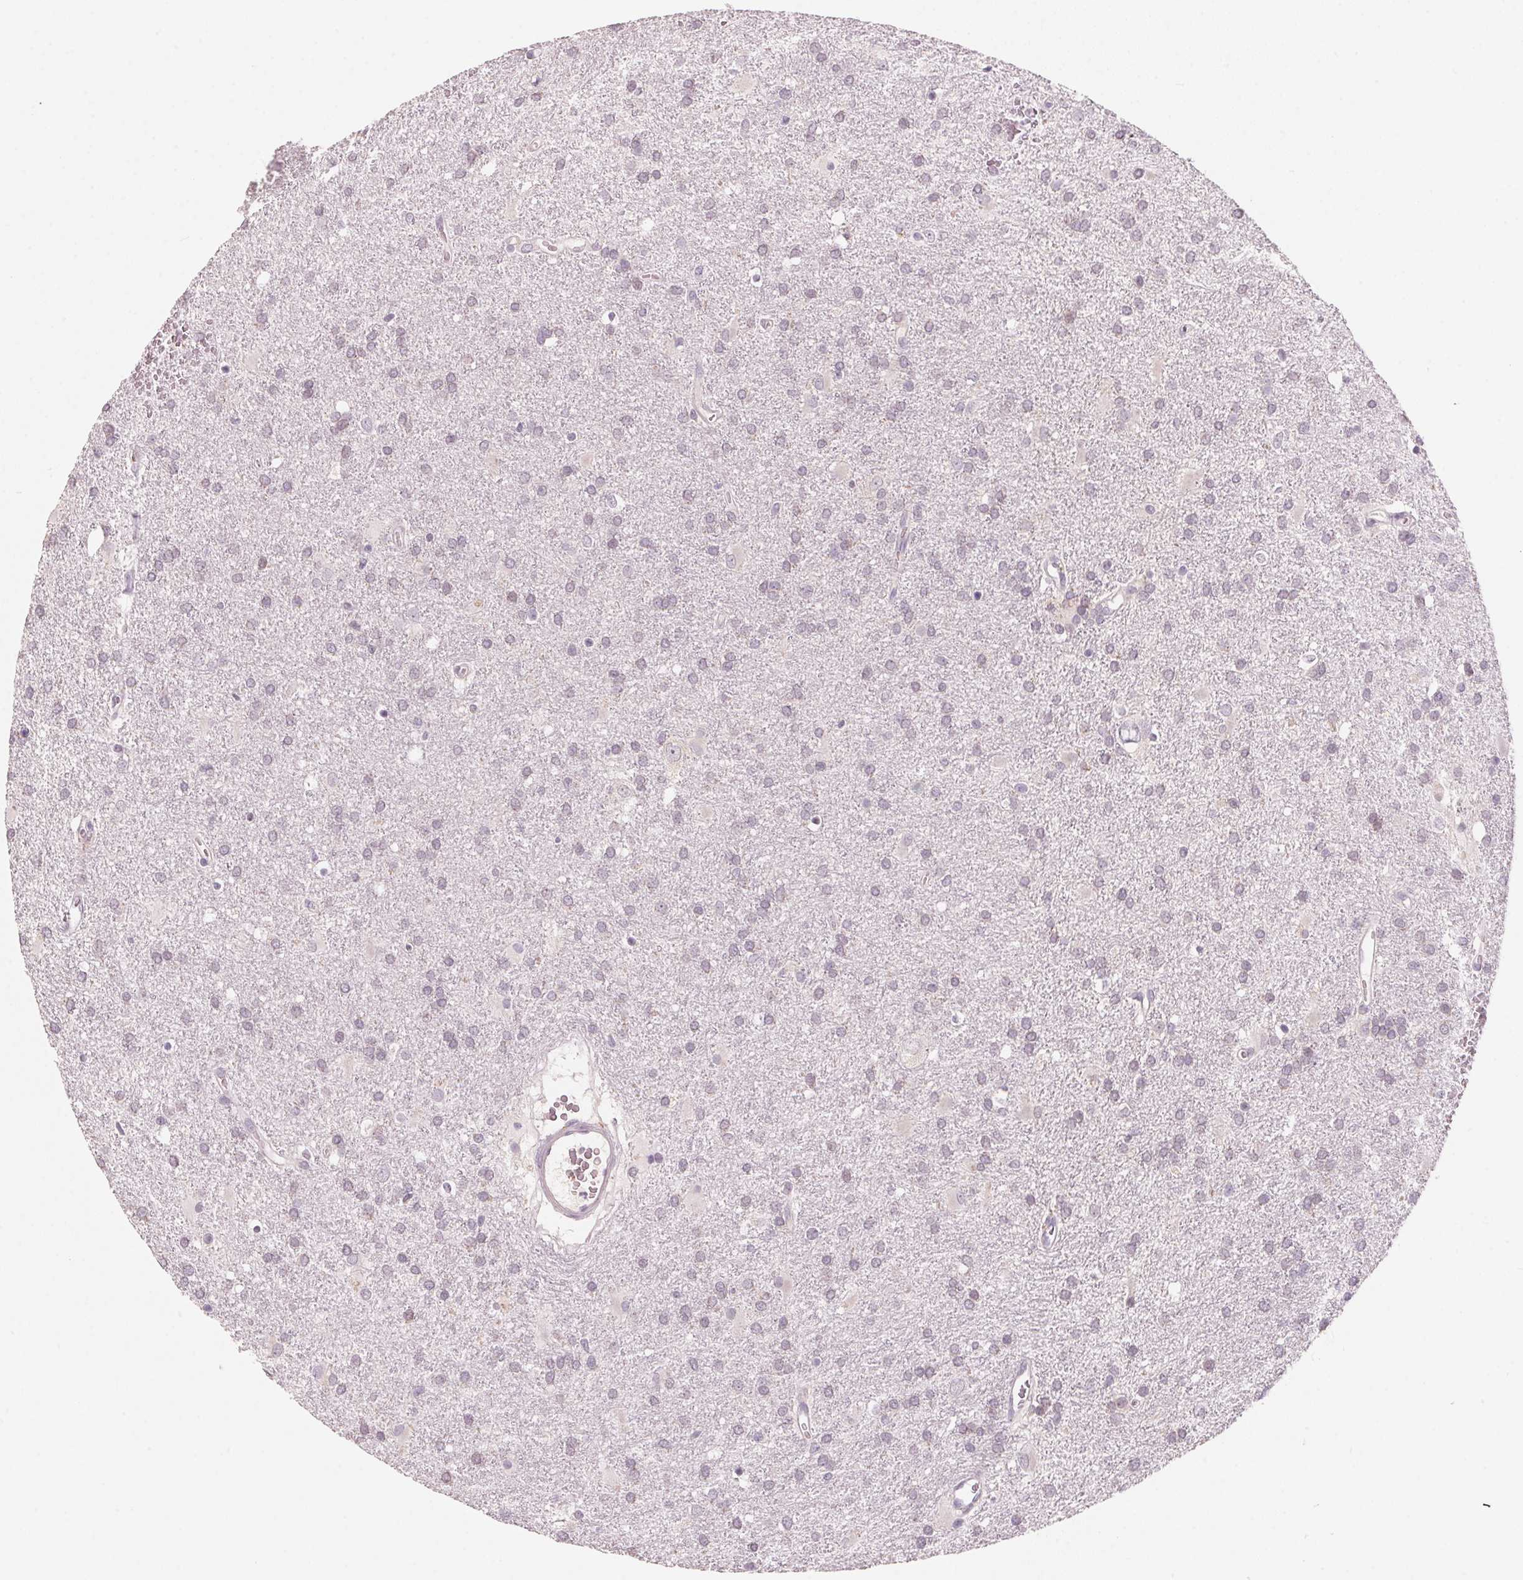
{"staining": {"intensity": "negative", "quantity": "none", "location": "none"}, "tissue": "glioma", "cell_type": "Tumor cells", "image_type": "cancer", "snomed": [{"axis": "morphology", "description": "Glioma, malignant, Low grade"}, {"axis": "topography", "description": "Brain"}], "caption": "Tumor cells show no significant expression in malignant glioma (low-grade).", "gene": "ADAM20", "patient": {"sex": "male", "age": 66}}